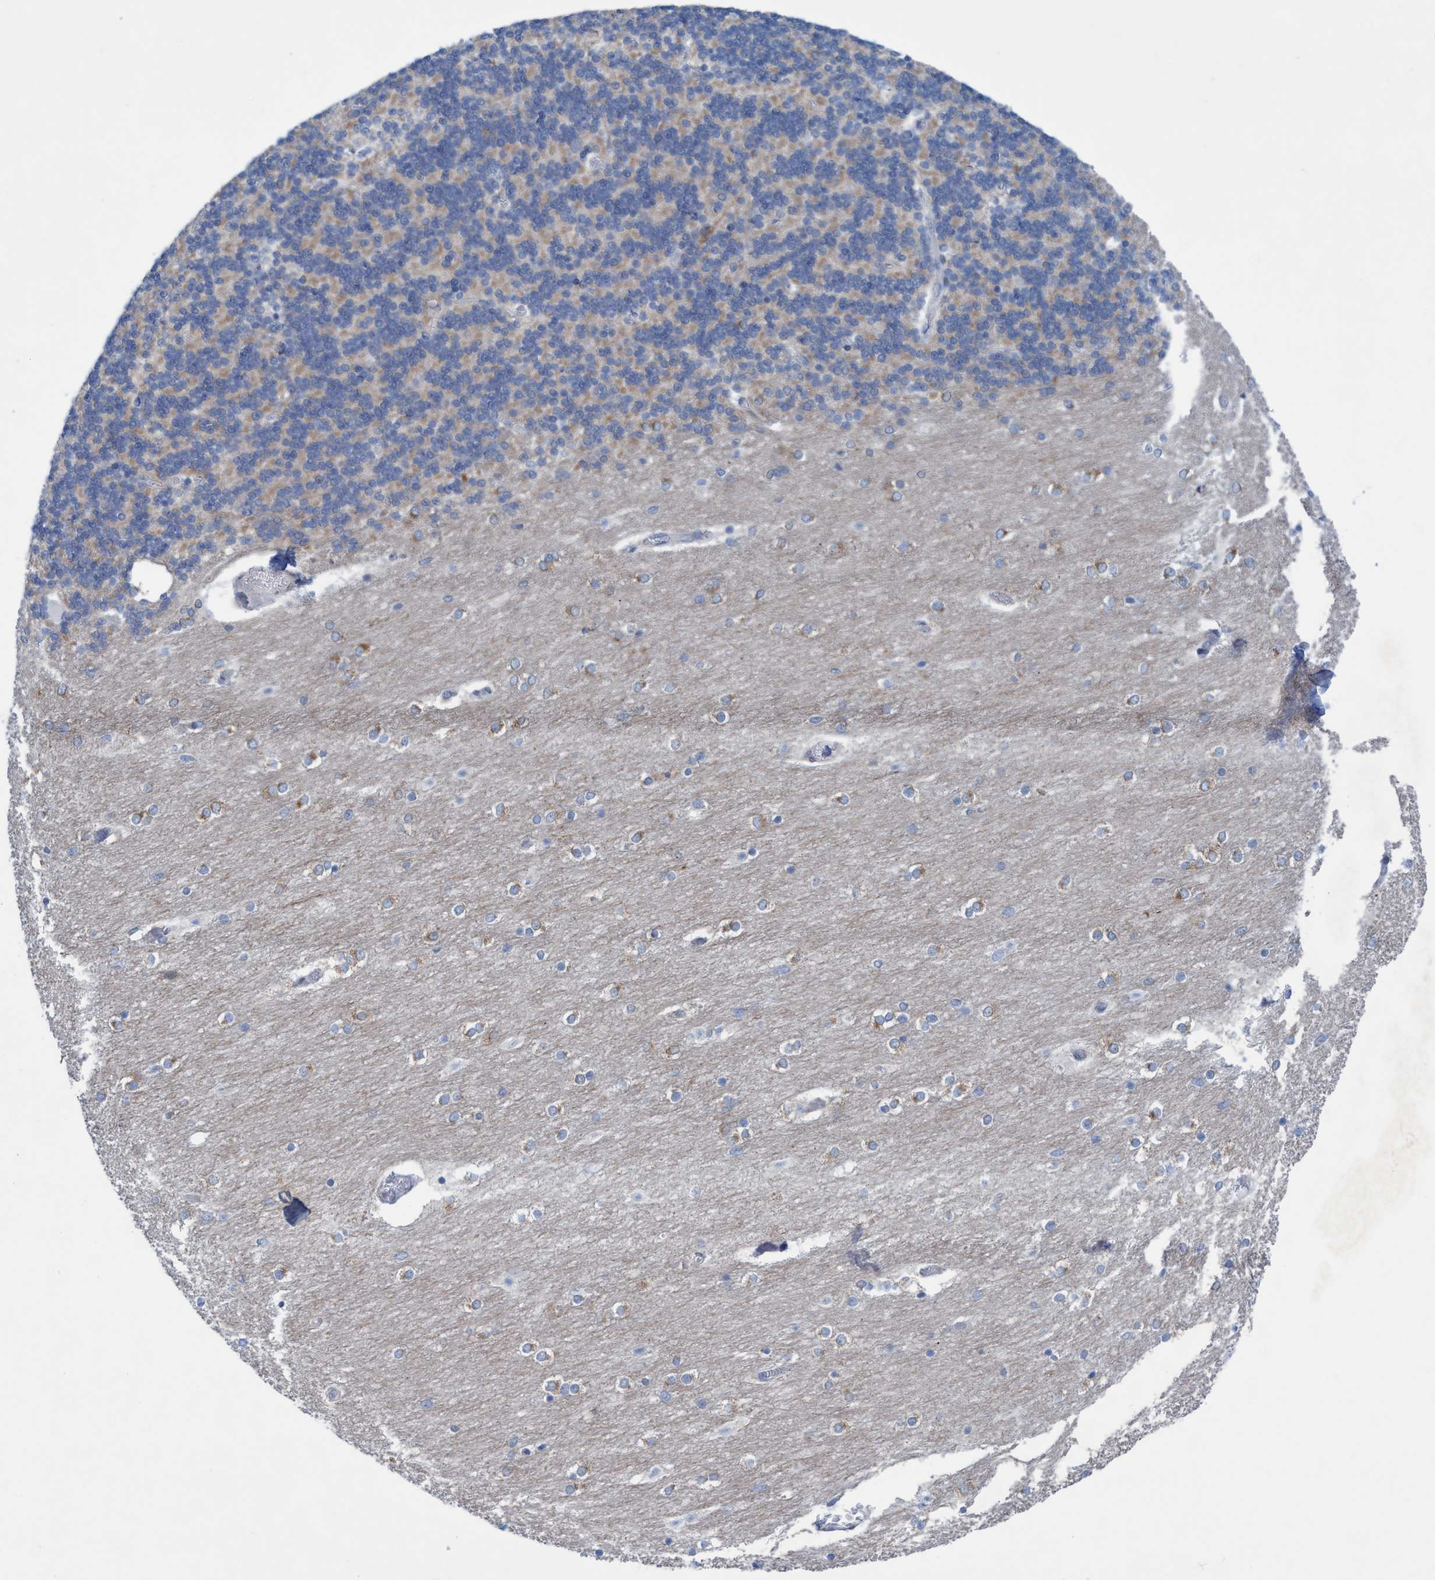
{"staining": {"intensity": "weak", "quantity": ">75%", "location": "cytoplasmic/membranous"}, "tissue": "cerebellum", "cell_type": "Cells in granular layer", "image_type": "normal", "snomed": [{"axis": "morphology", "description": "Normal tissue, NOS"}, {"axis": "topography", "description": "Cerebellum"}], "caption": "An IHC micrograph of unremarkable tissue is shown. Protein staining in brown labels weak cytoplasmic/membranous positivity in cerebellum within cells in granular layer. (Brightfield microscopy of DAB IHC at high magnification).", "gene": "RSAD1", "patient": {"sex": "female", "age": 54}}